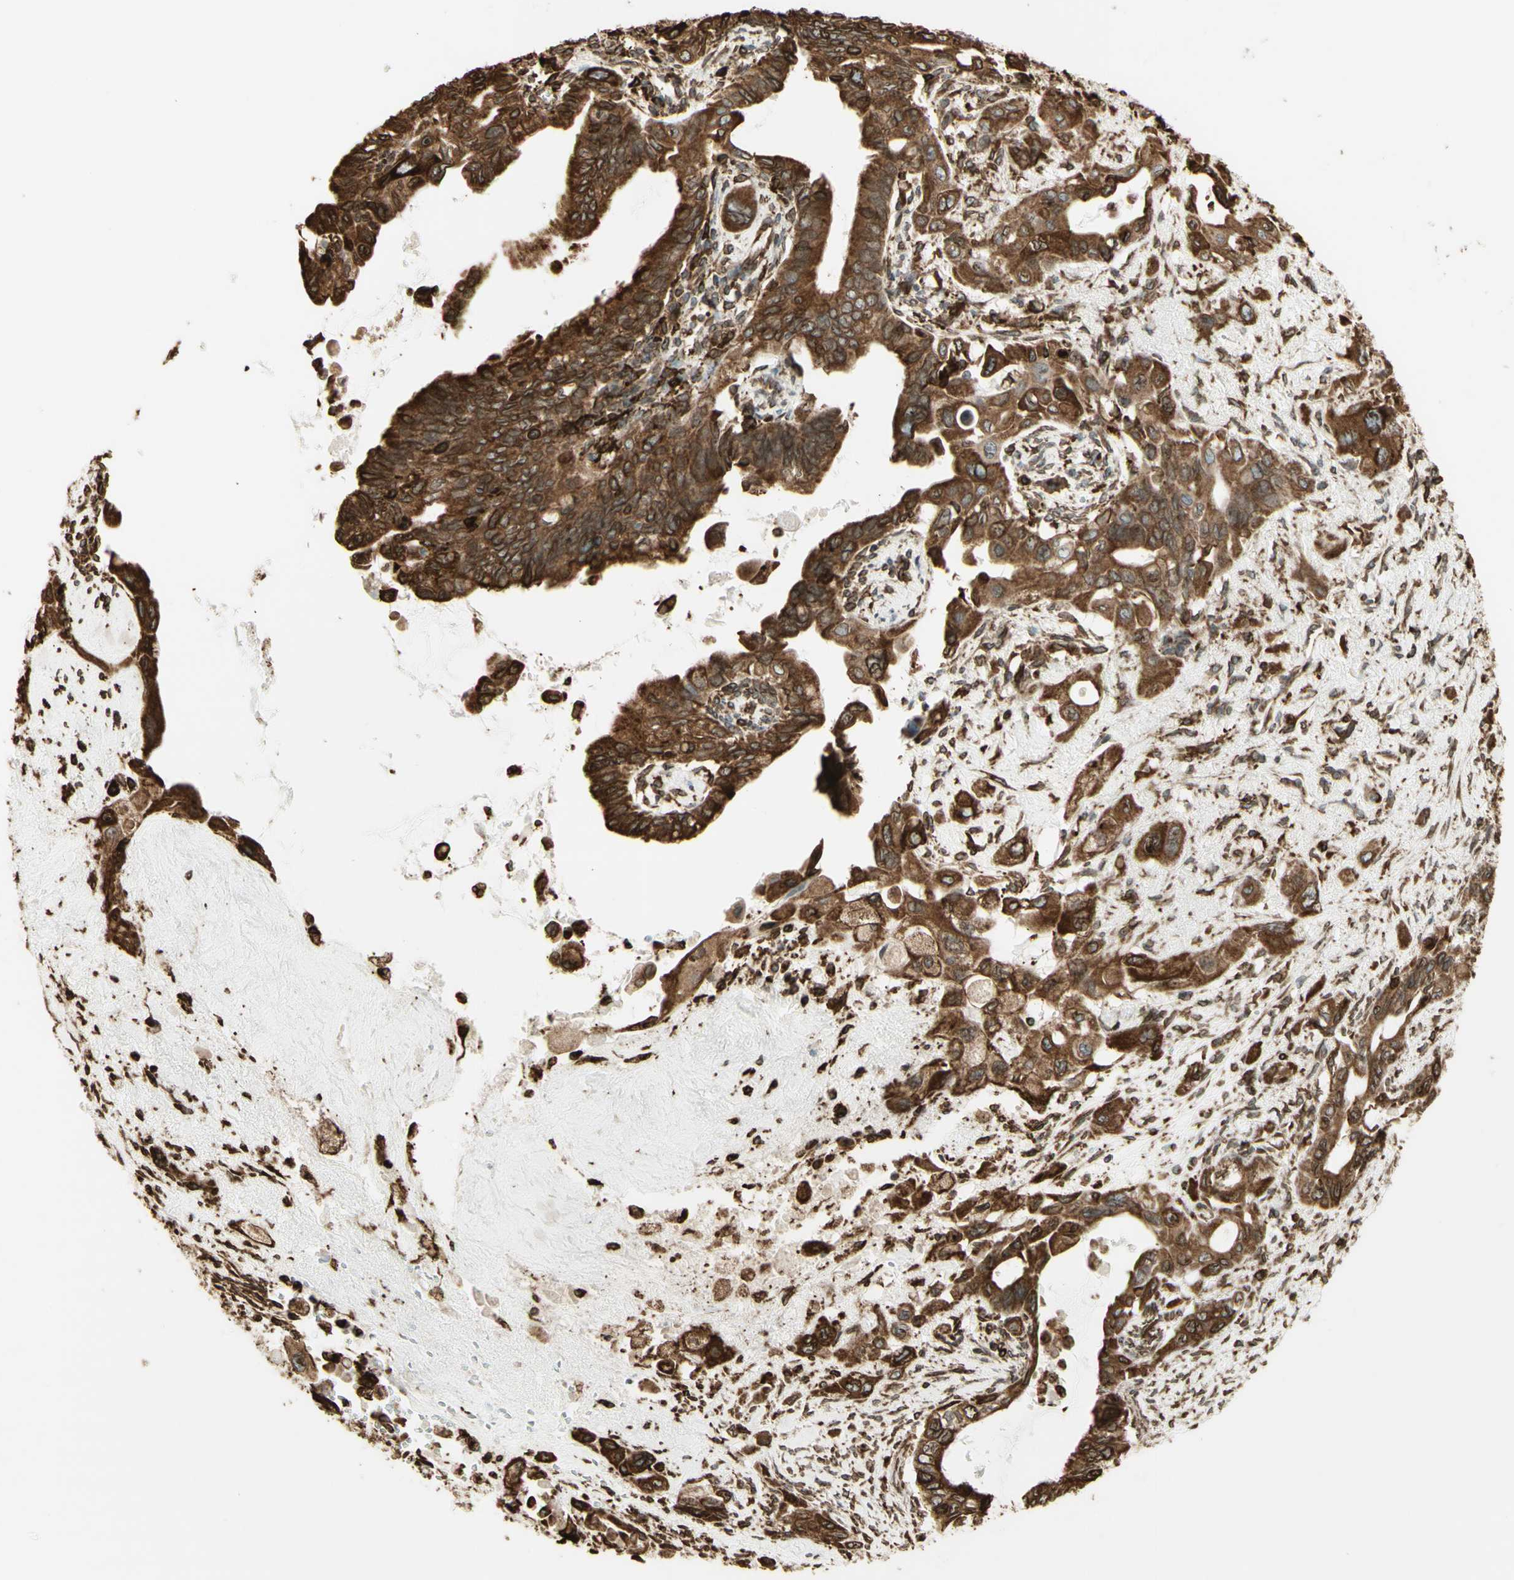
{"staining": {"intensity": "moderate", "quantity": ">75%", "location": "cytoplasmic/membranous"}, "tissue": "pancreatic cancer", "cell_type": "Tumor cells", "image_type": "cancer", "snomed": [{"axis": "morphology", "description": "Adenocarcinoma, NOS"}, {"axis": "topography", "description": "Pancreas"}], "caption": "Protein staining of adenocarcinoma (pancreatic) tissue reveals moderate cytoplasmic/membranous positivity in about >75% of tumor cells.", "gene": "CANX", "patient": {"sex": "male", "age": 73}}